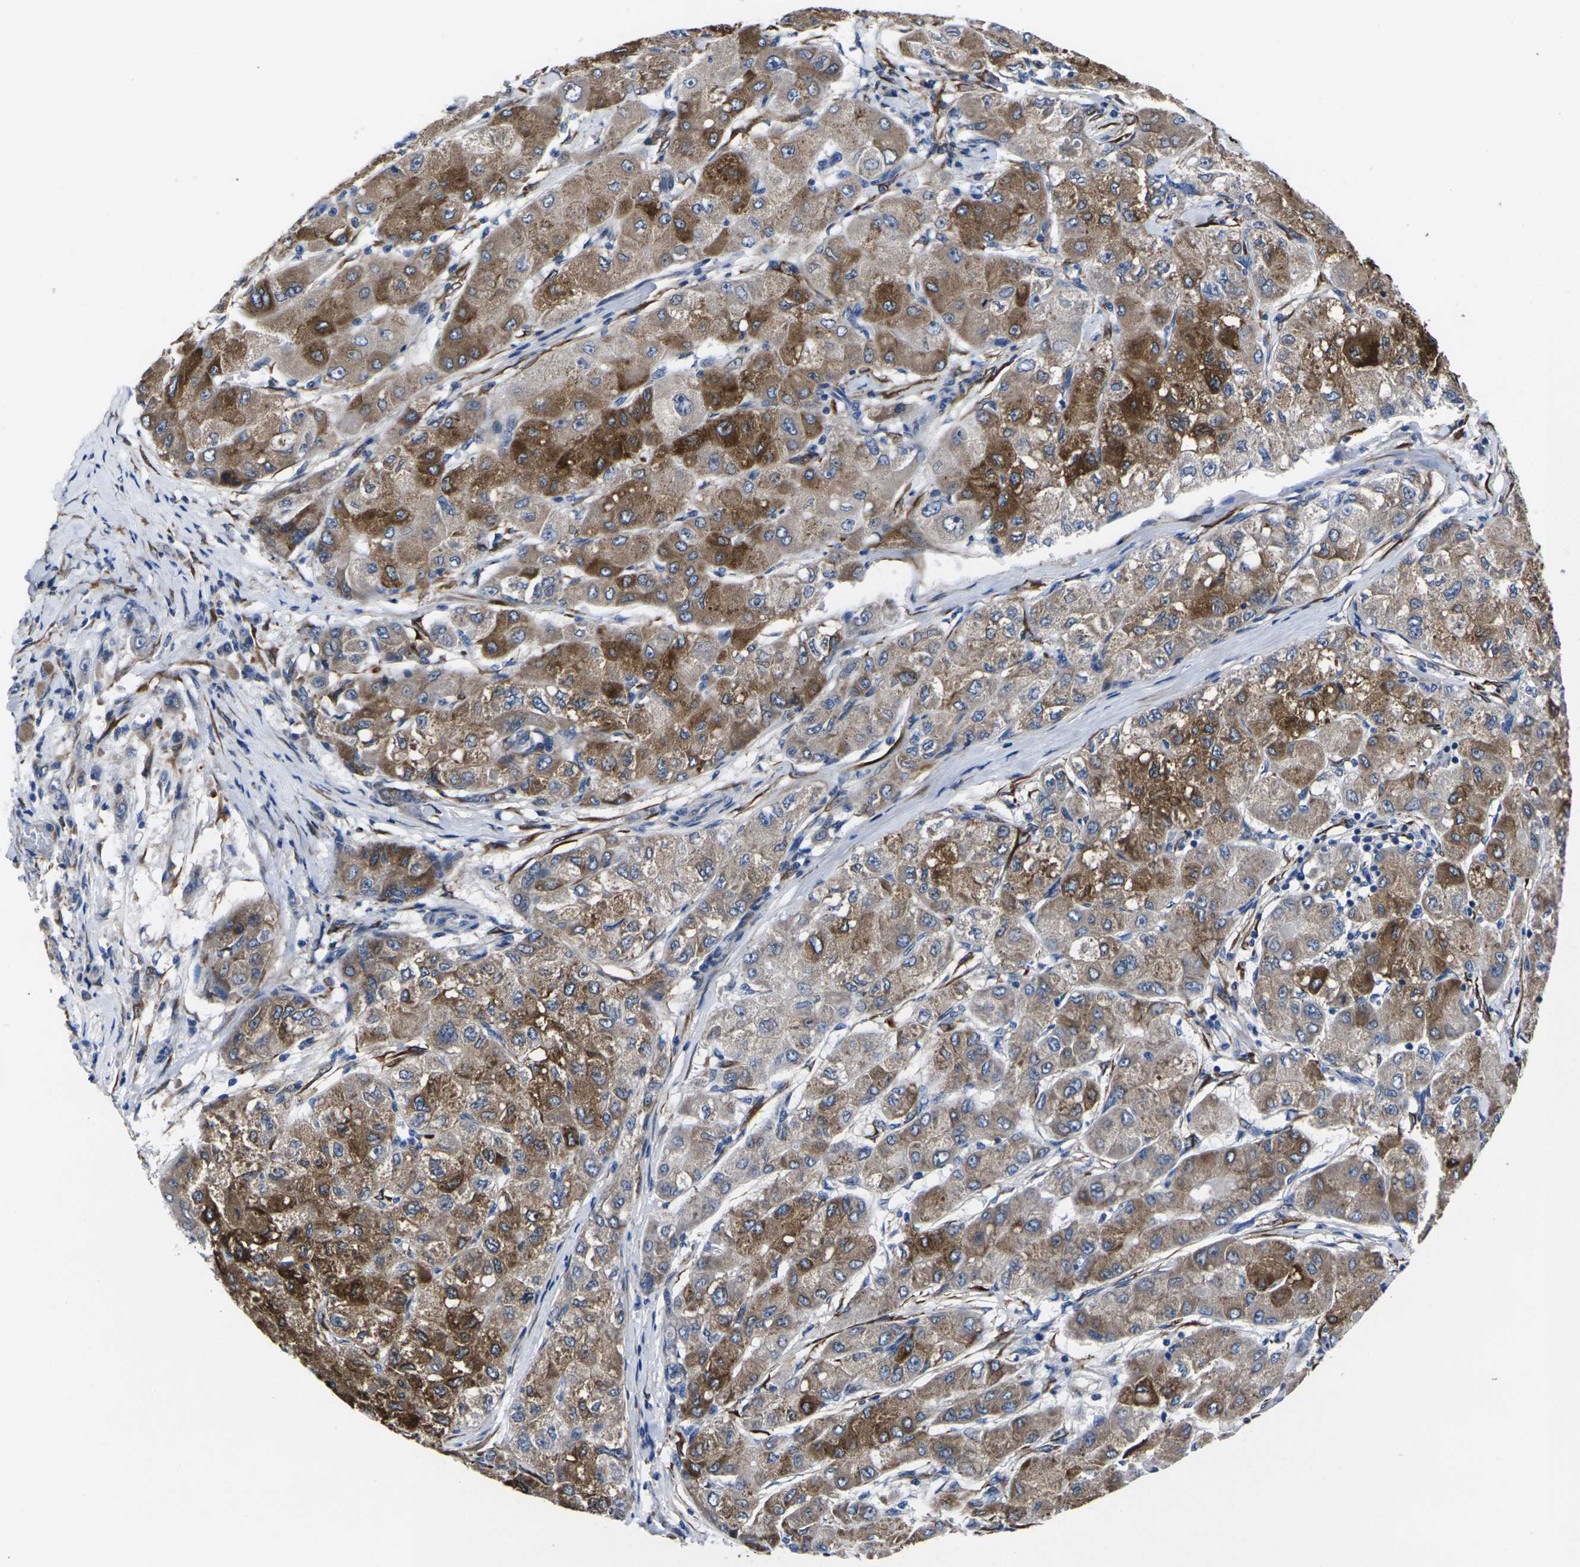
{"staining": {"intensity": "moderate", "quantity": ">75%", "location": "cytoplasmic/membranous"}, "tissue": "liver cancer", "cell_type": "Tumor cells", "image_type": "cancer", "snomed": [{"axis": "morphology", "description": "Carcinoma, Hepatocellular, NOS"}, {"axis": "topography", "description": "Liver"}], "caption": "Moderate cytoplasmic/membranous protein expression is identified in approximately >75% of tumor cells in liver hepatocellular carcinoma. The staining was performed using DAB (3,3'-diaminobenzidine) to visualize the protein expression in brown, while the nuclei were stained in blue with hematoxylin (Magnification: 20x).", "gene": "CYP2C8", "patient": {"sex": "male", "age": 80}}